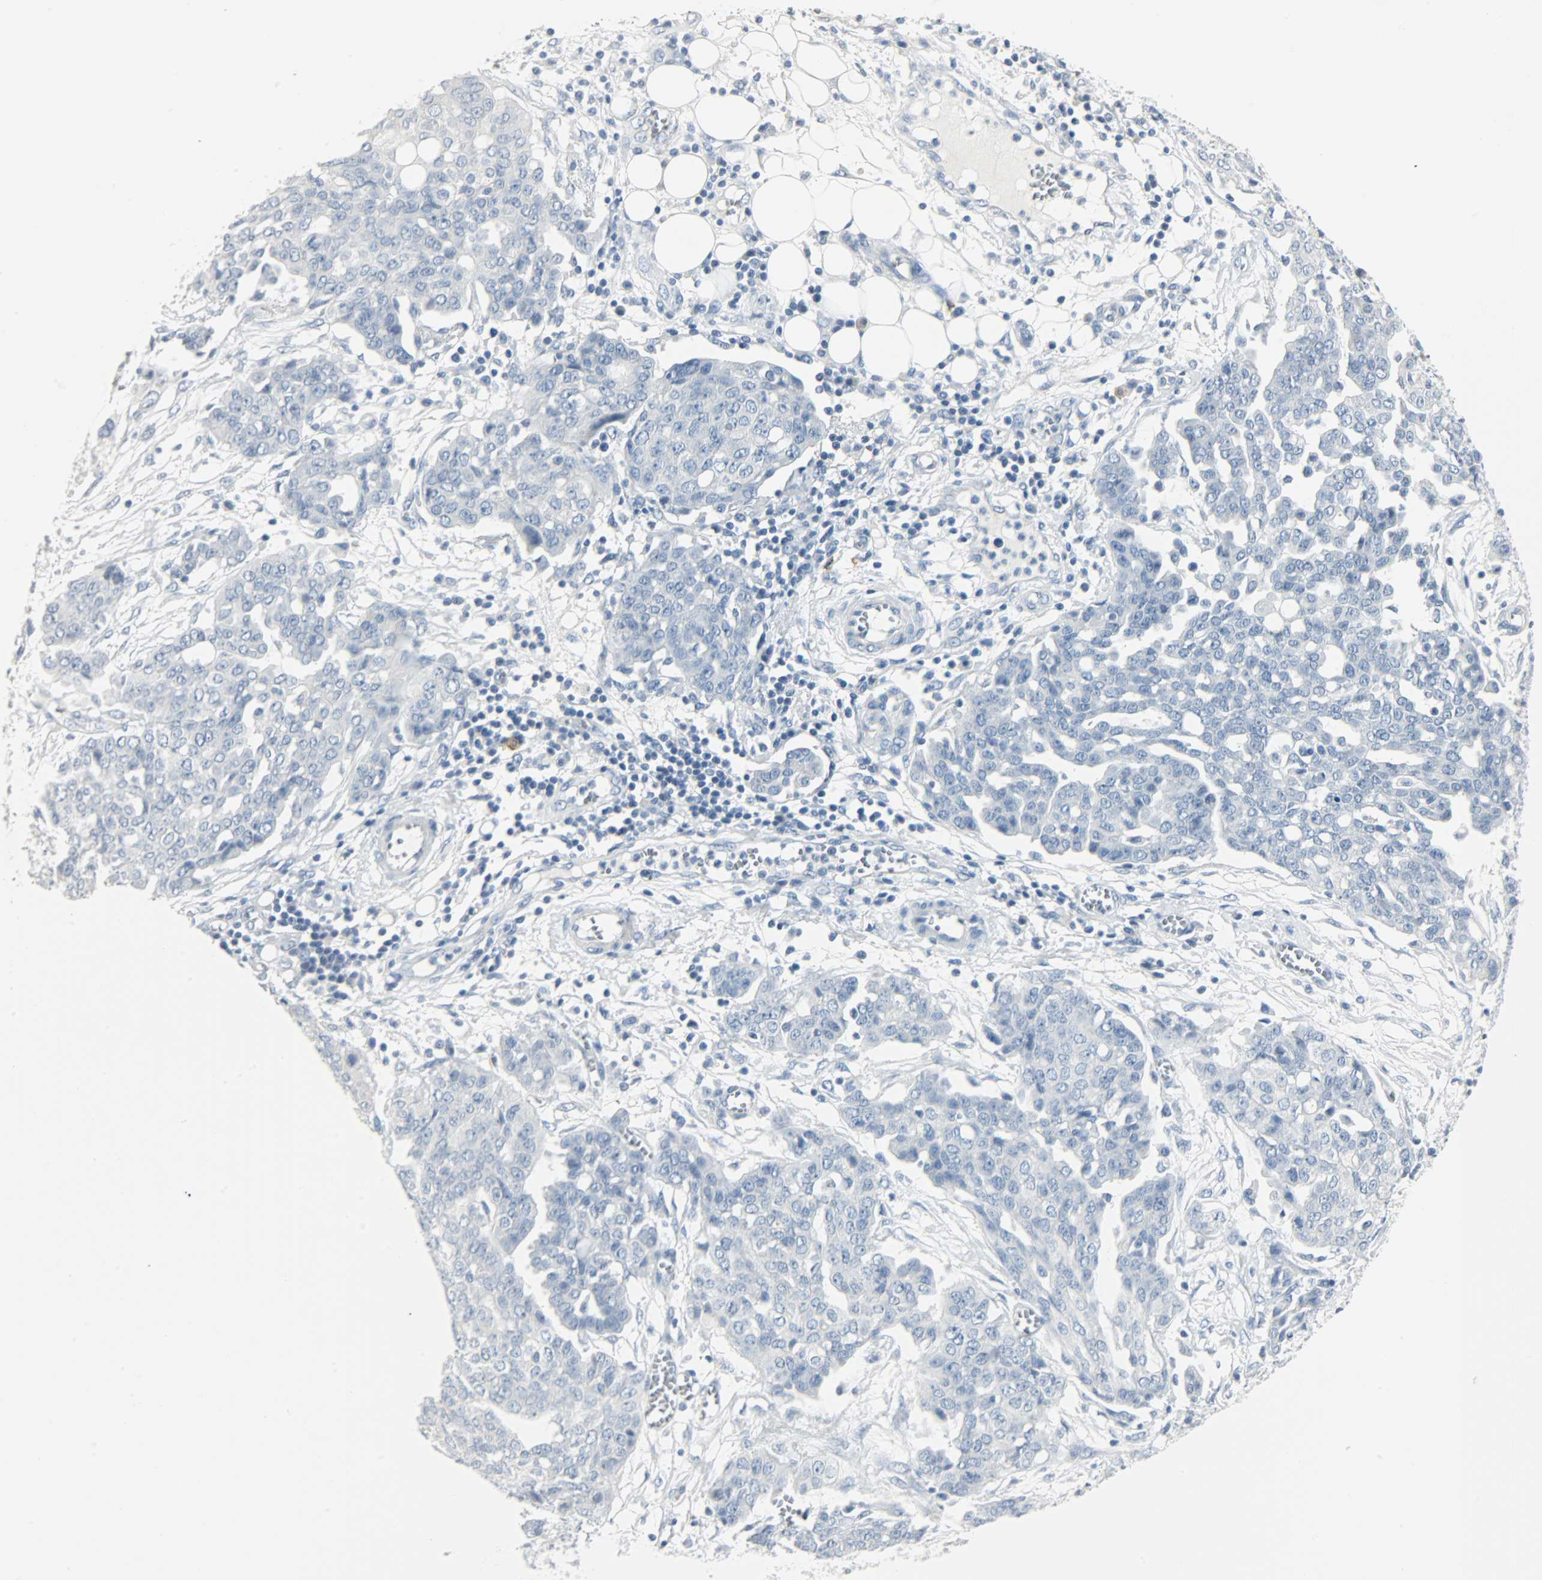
{"staining": {"intensity": "negative", "quantity": "none", "location": "none"}, "tissue": "ovarian cancer", "cell_type": "Tumor cells", "image_type": "cancer", "snomed": [{"axis": "morphology", "description": "Cystadenocarcinoma, serous, NOS"}, {"axis": "topography", "description": "Soft tissue"}, {"axis": "topography", "description": "Ovary"}], "caption": "The immunohistochemistry image has no significant expression in tumor cells of ovarian cancer tissue.", "gene": "KIT", "patient": {"sex": "female", "age": 57}}